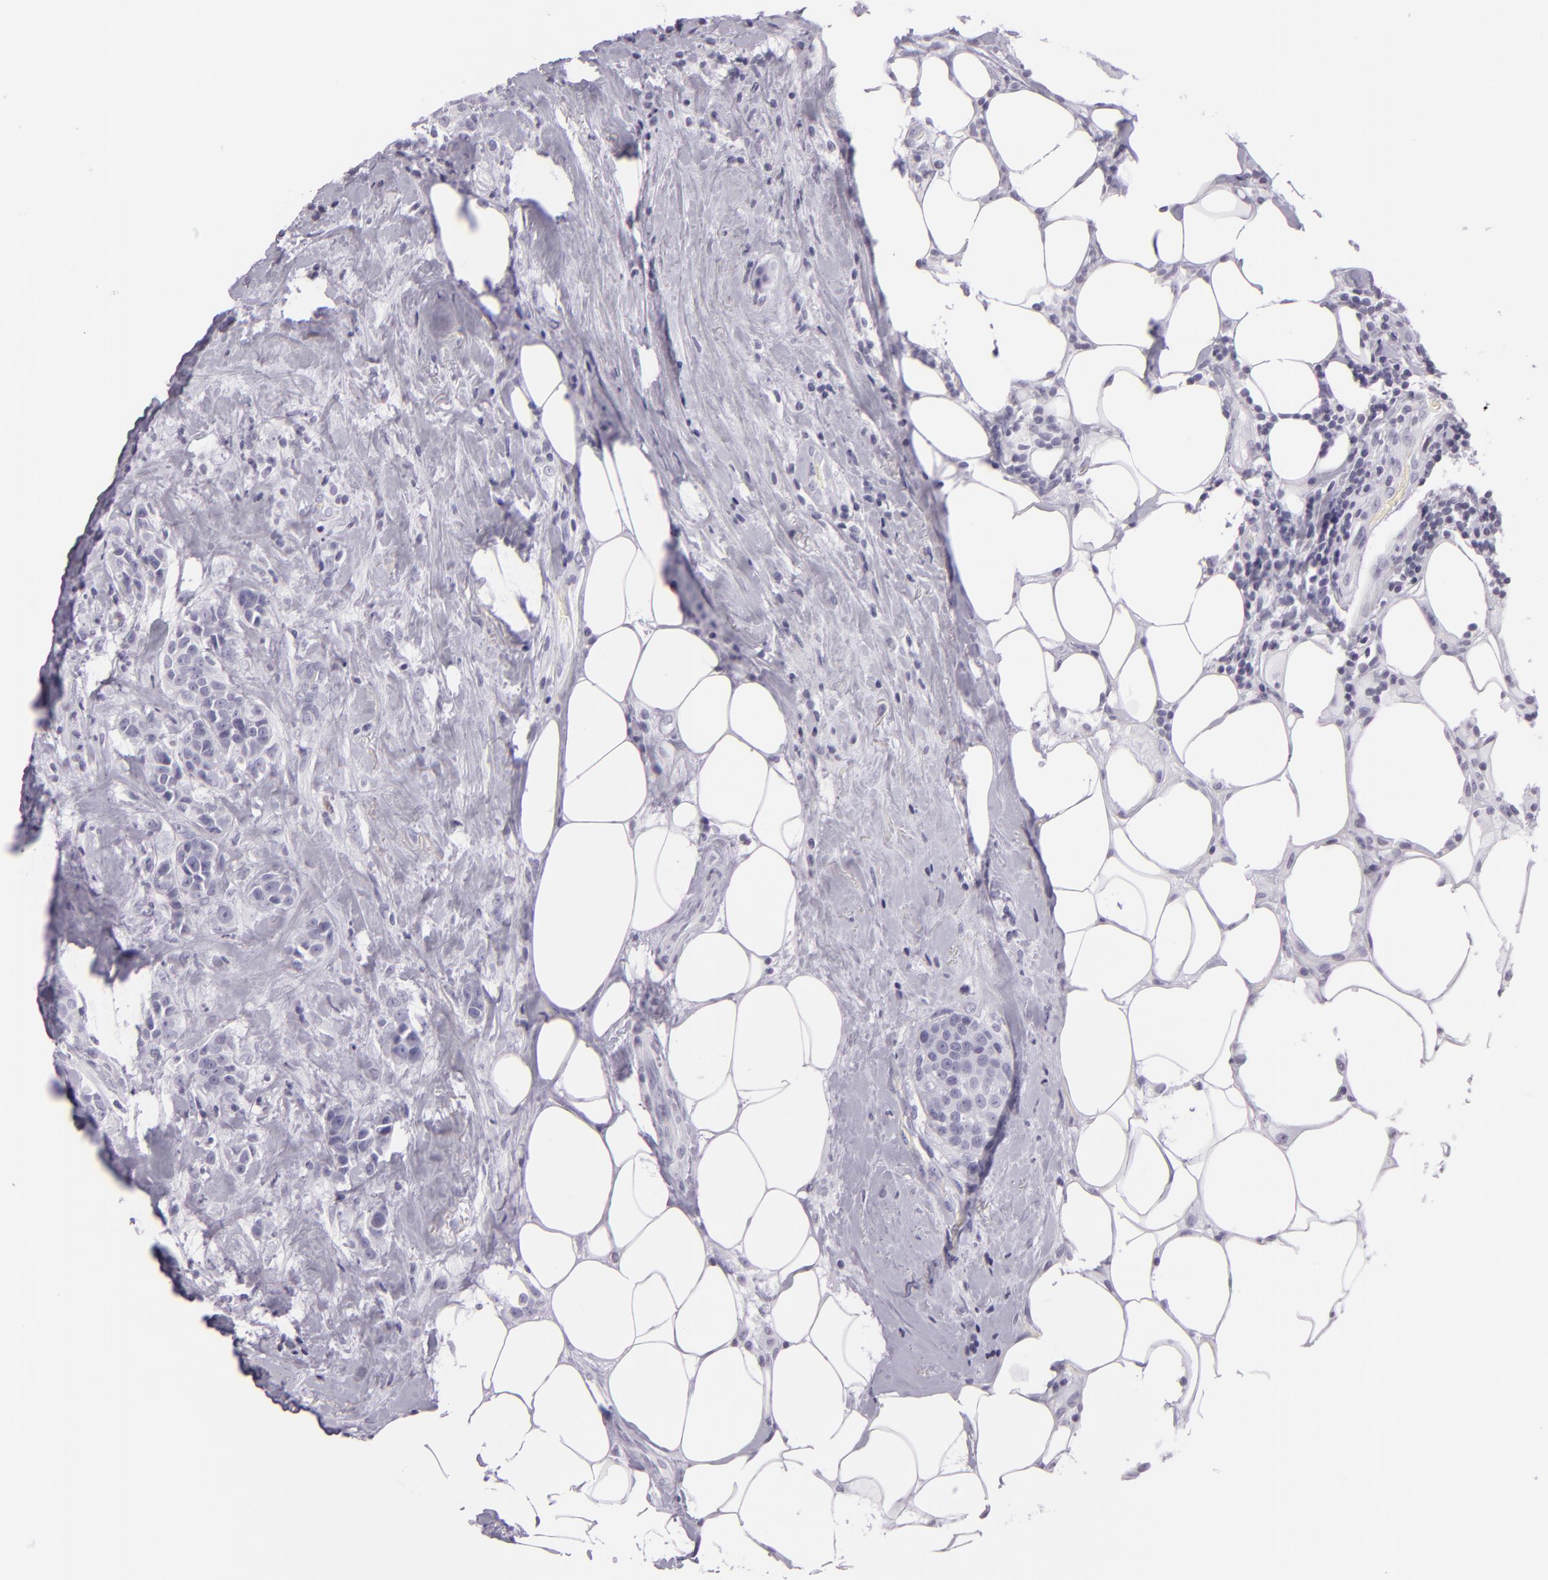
{"staining": {"intensity": "negative", "quantity": "none", "location": "none"}, "tissue": "breast cancer", "cell_type": "Tumor cells", "image_type": "cancer", "snomed": [{"axis": "morphology", "description": "Duct carcinoma"}, {"axis": "topography", "description": "Breast"}], "caption": "High power microscopy image of an immunohistochemistry micrograph of infiltrating ductal carcinoma (breast), revealing no significant positivity in tumor cells.", "gene": "MCM3", "patient": {"sex": "female", "age": 45}}